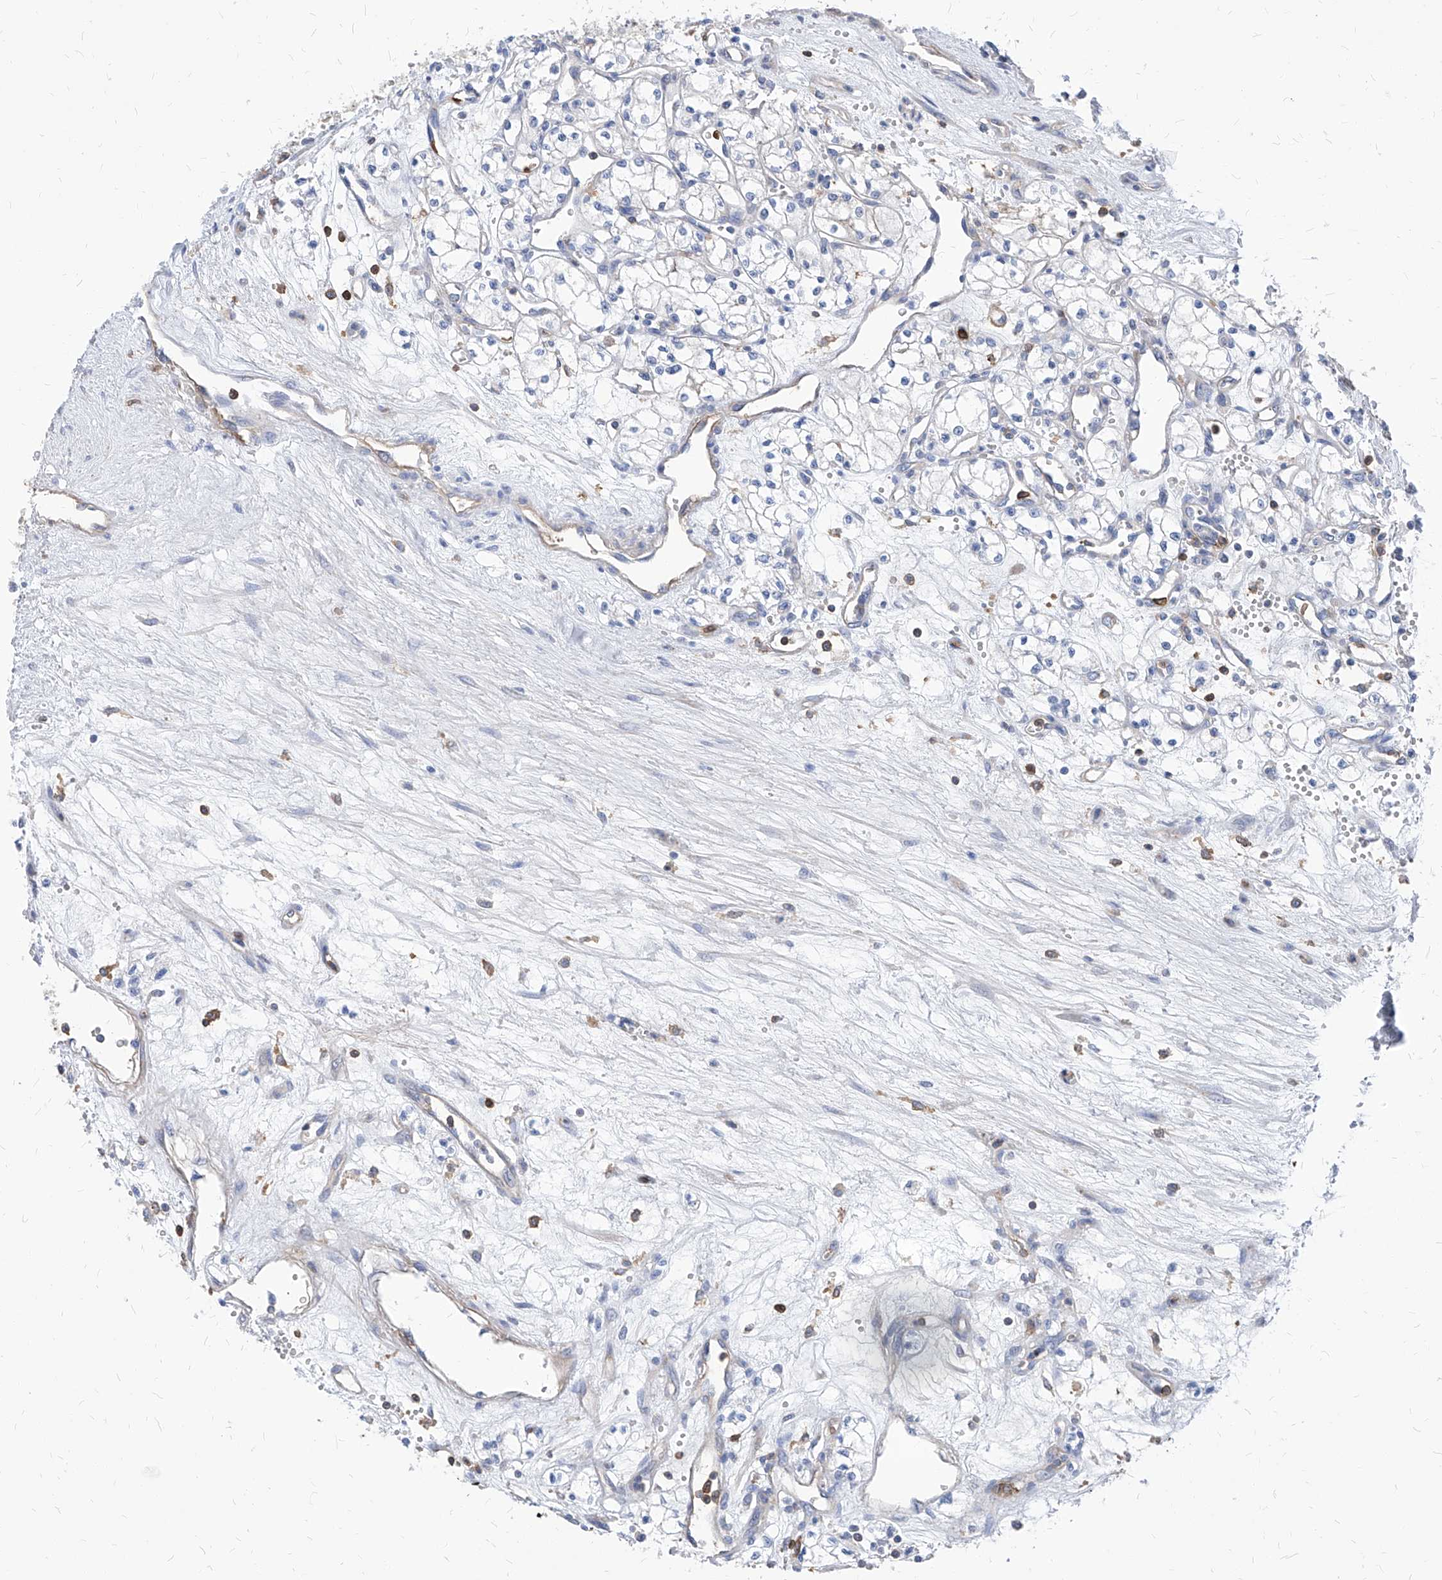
{"staining": {"intensity": "negative", "quantity": "none", "location": "none"}, "tissue": "renal cancer", "cell_type": "Tumor cells", "image_type": "cancer", "snomed": [{"axis": "morphology", "description": "Adenocarcinoma, NOS"}, {"axis": "topography", "description": "Kidney"}], "caption": "IHC of human adenocarcinoma (renal) exhibits no expression in tumor cells.", "gene": "ABRACL", "patient": {"sex": "male", "age": 59}}